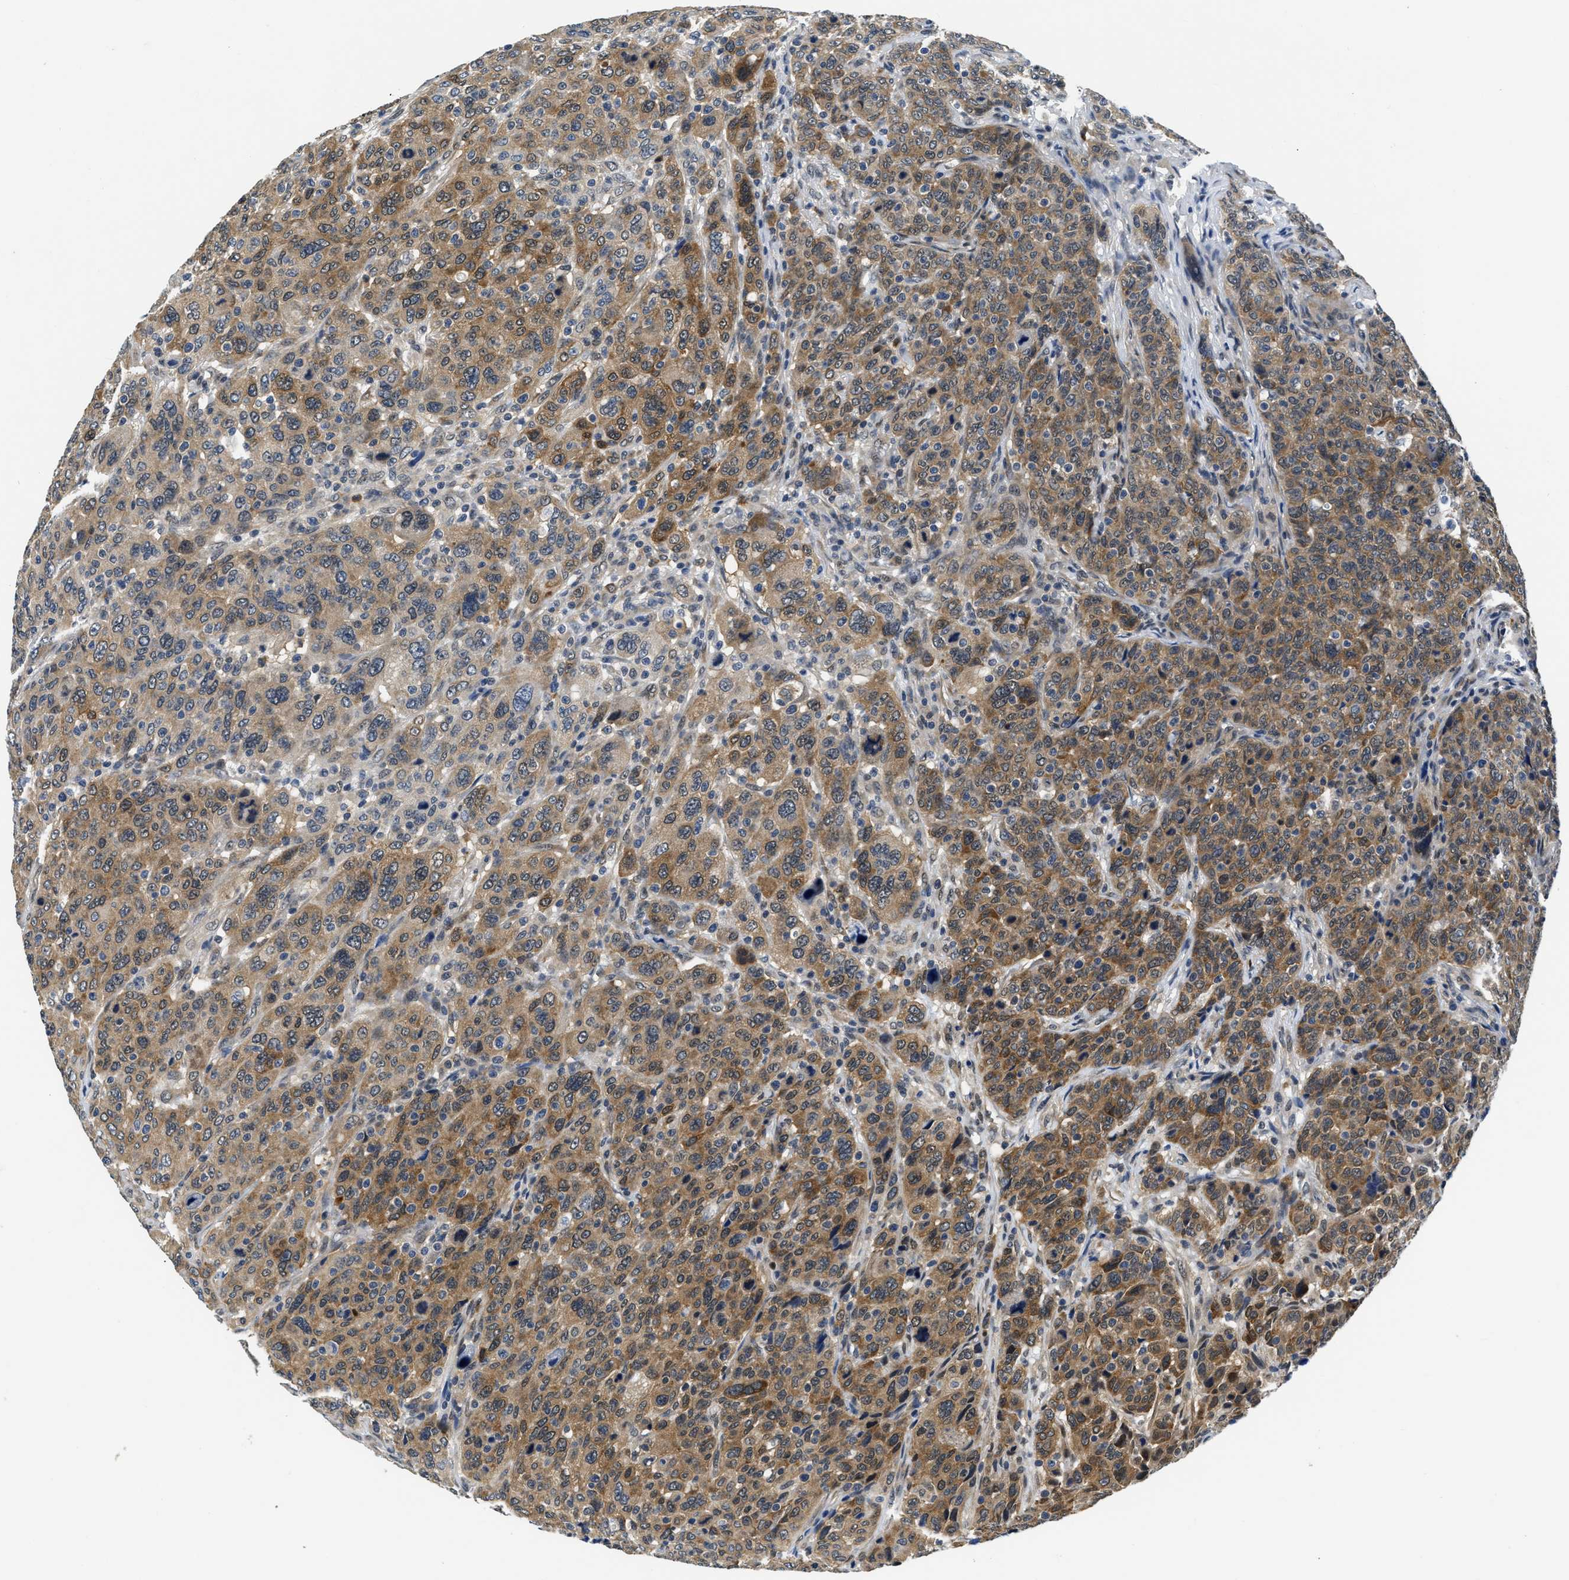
{"staining": {"intensity": "moderate", "quantity": ">75%", "location": "cytoplasmic/membranous"}, "tissue": "breast cancer", "cell_type": "Tumor cells", "image_type": "cancer", "snomed": [{"axis": "morphology", "description": "Duct carcinoma"}, {"axis": "topography", "description": "Breast"}], "caption": "This image demonstrates immunohistochemistry staining of human breast cancer, with medium moderate cytoplasmic/membranous positivity in approximately >75% of tumor cells.", "gene": "SMAD4", "patient": {"sex": "female", "age": 37}}